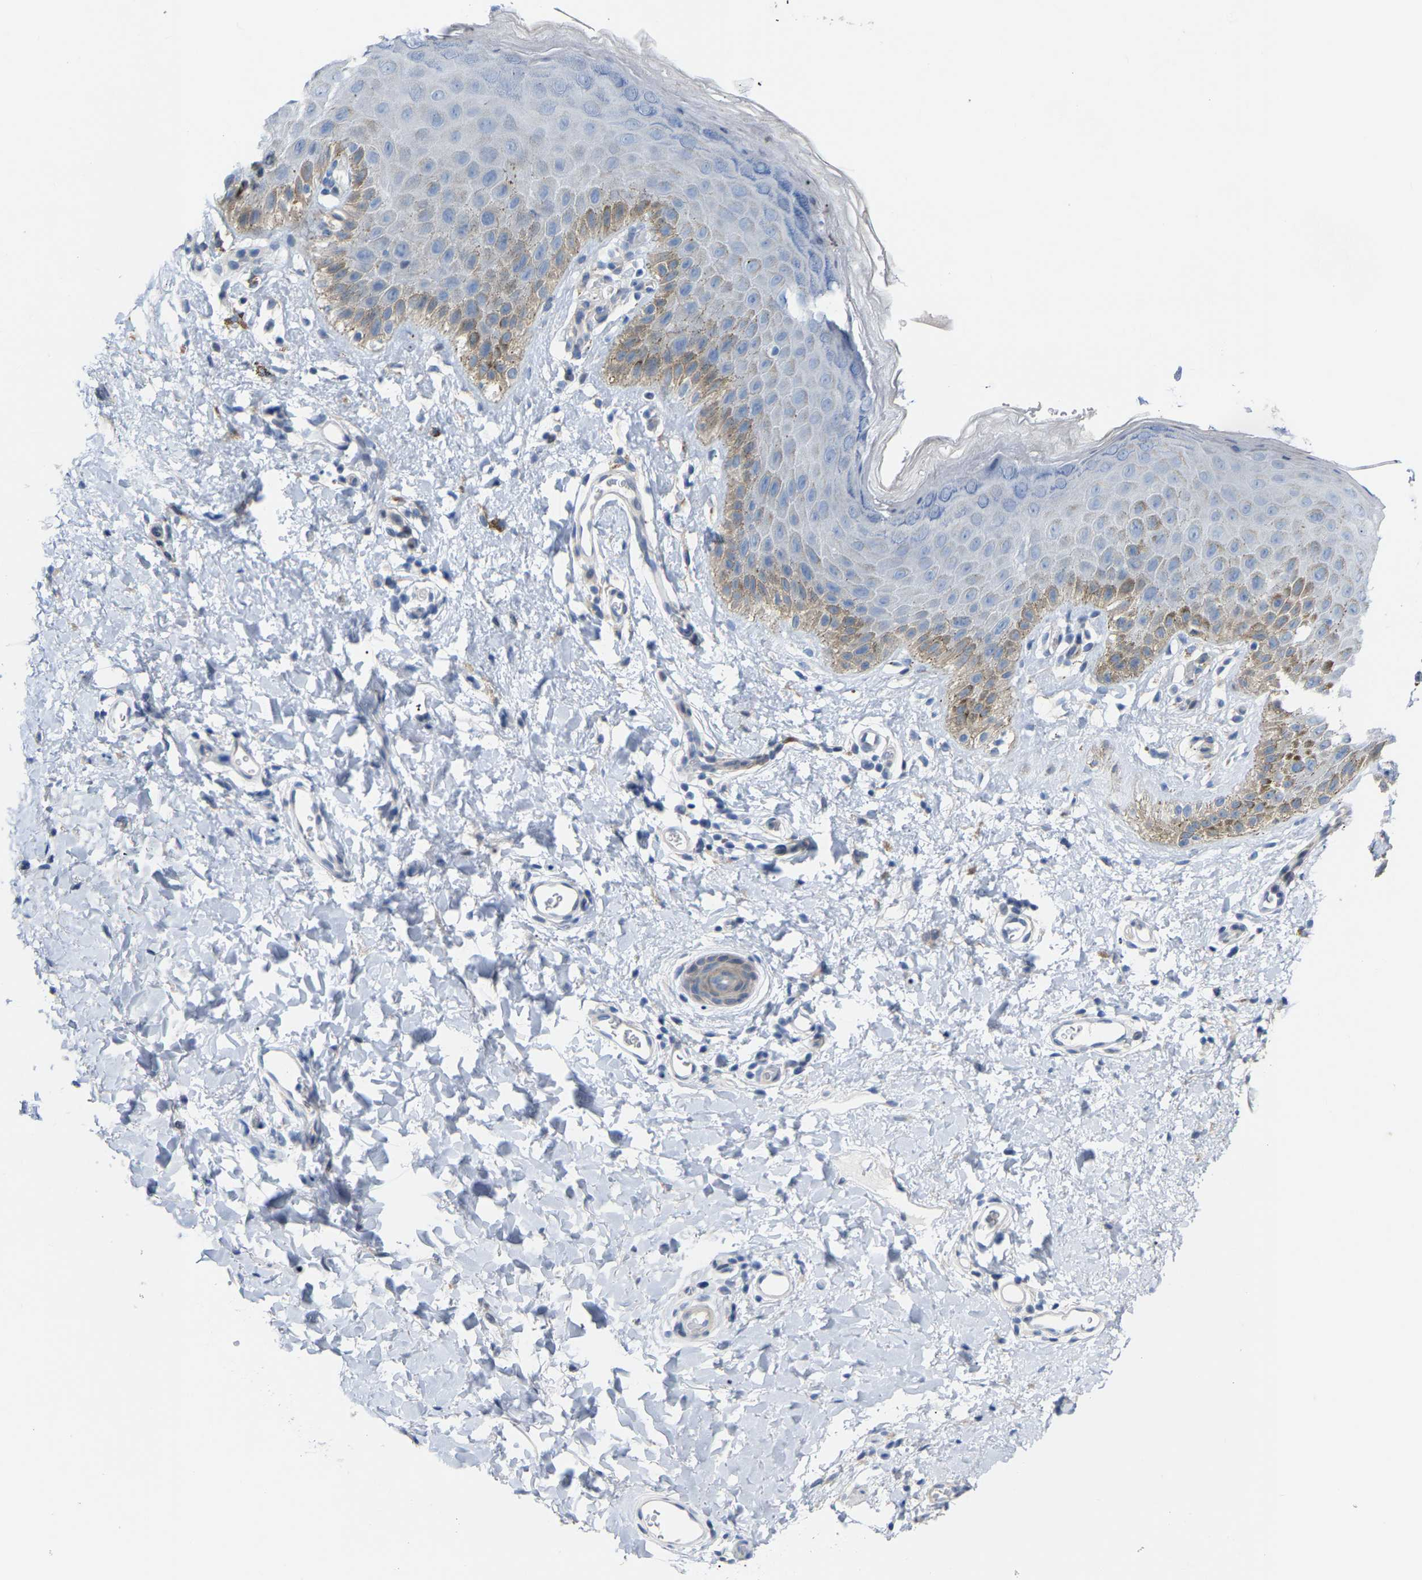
{"staining": {"intensity": "moderate", "quantity": "<25%", "location": "cytoplasmic/membranous"}, "tissue": "skin", "cell_type": "Epidermal cells", "image_type": "normal", "snomed": [{"axis": "morphology", "description": "Normal tissue, NOS"}, {"axis": "topography", "description": "Anal"}], "caption": "Immunohistochemistry (IHC) image of benign skin: skin stained using IHC exhibits low levels of moderate protein expression localized specifically in the cytoplasmic/membranous of epidermal cells, appearing as a cytoplasmic/membranous brown color.", "gene": "ABTB2", "patient": {"sex": "male", "age": 44}}